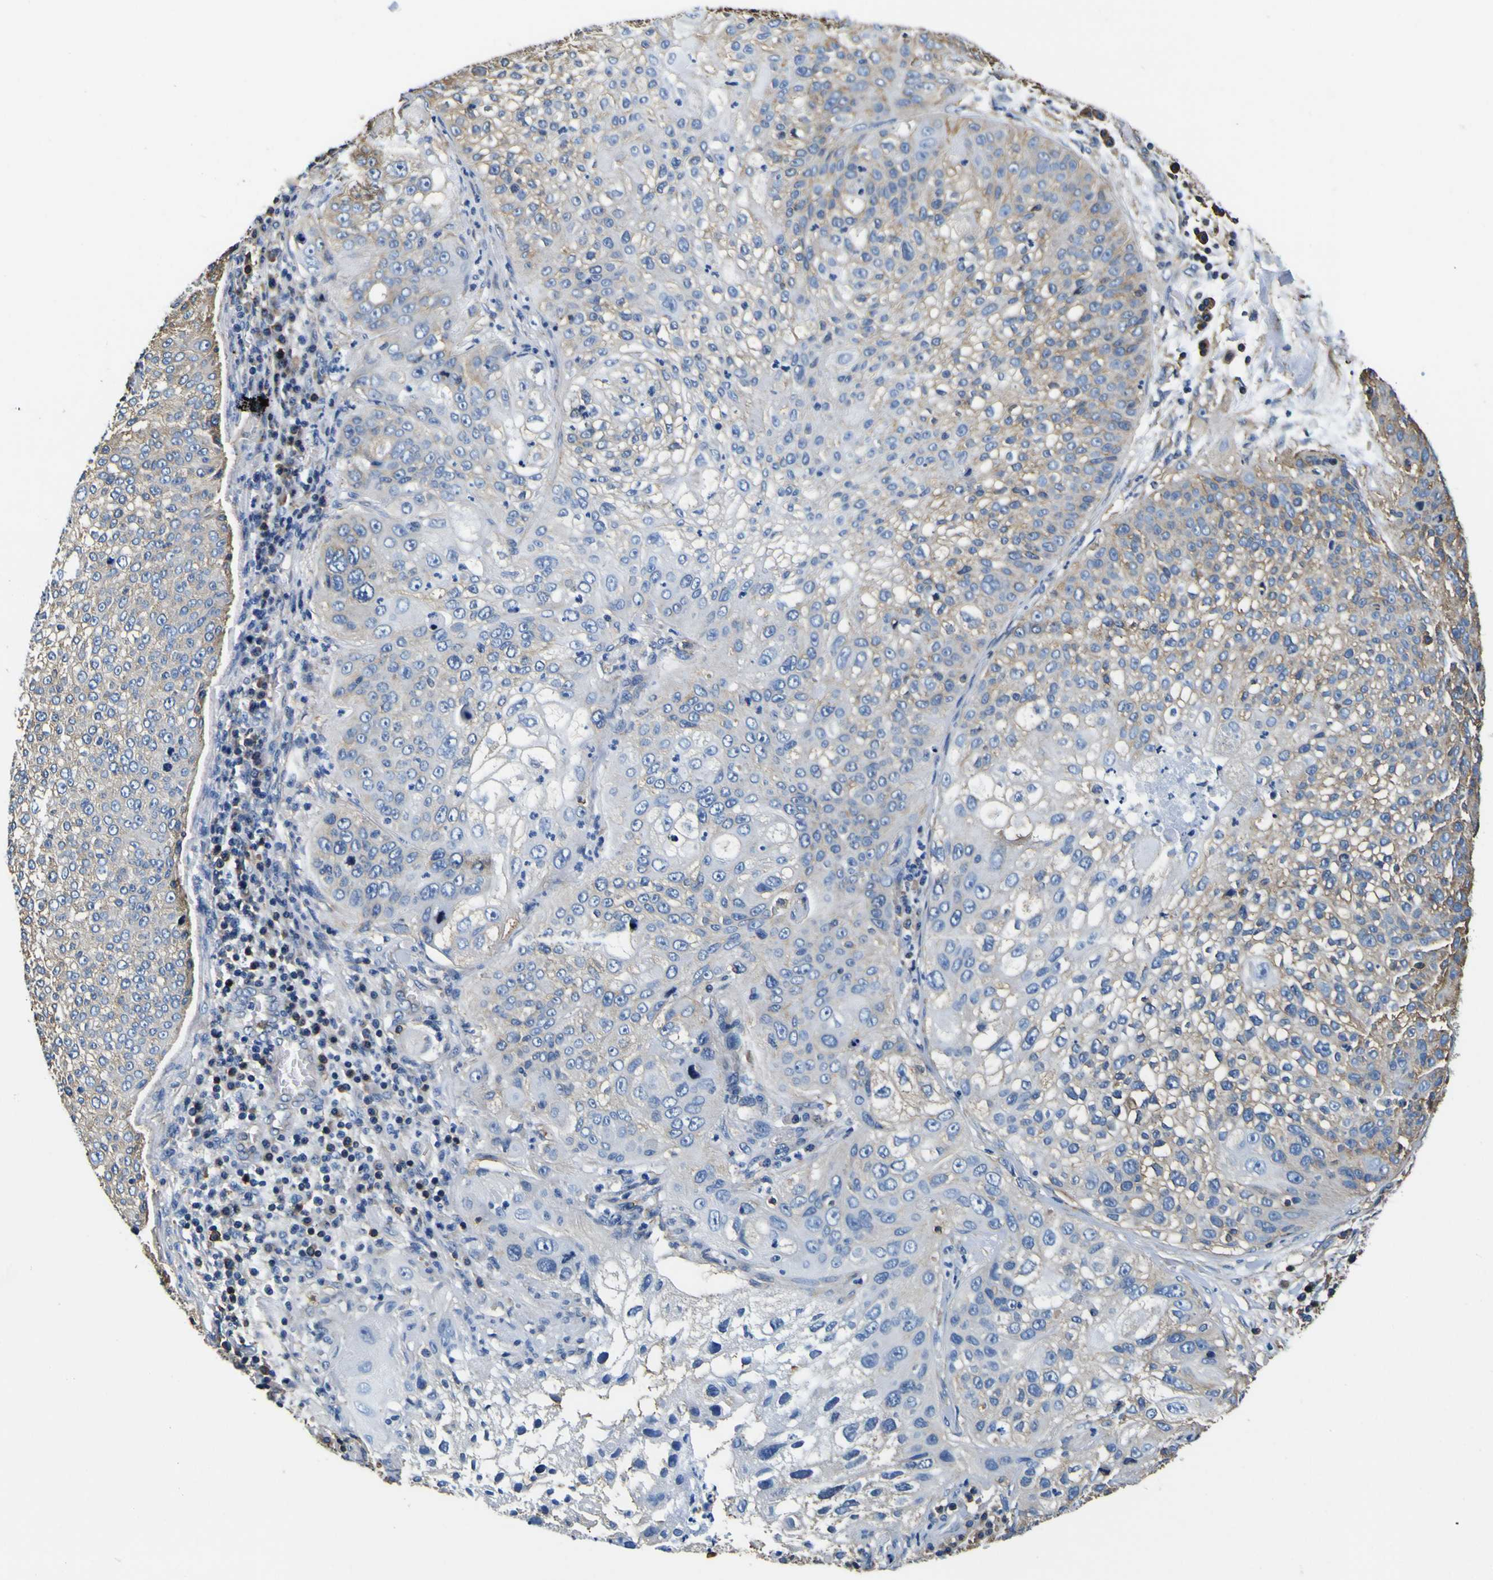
{"staining": {"intensity": "weak", "quantity": ">75%", "location": "cytoplasmic/membranous"}, "tissue": "lung cancer", "cell_type": "Tumor cells", "image_type": "cancer", "snomed": [{"axis": "morphology", "description": "Inflammation, NOS"}, {"axis": "morphology", "description": "Squamous cell carcinoma, NOS"}, {"axis": "topography", "description": "Lymph node"}, {"axis": "topography", "description": "Soft tissue"}, {"axis": "topography", "description": "Lung"}], "caption": "Protein analysis of lung cancer (squamous cell carcinoma) tissue reveals weak cytoplasmic/membranous positivity in approximately >75% of tumor cells.", "gene": "TUBA1B", "patient": {"sex": "male", "age": 66}}